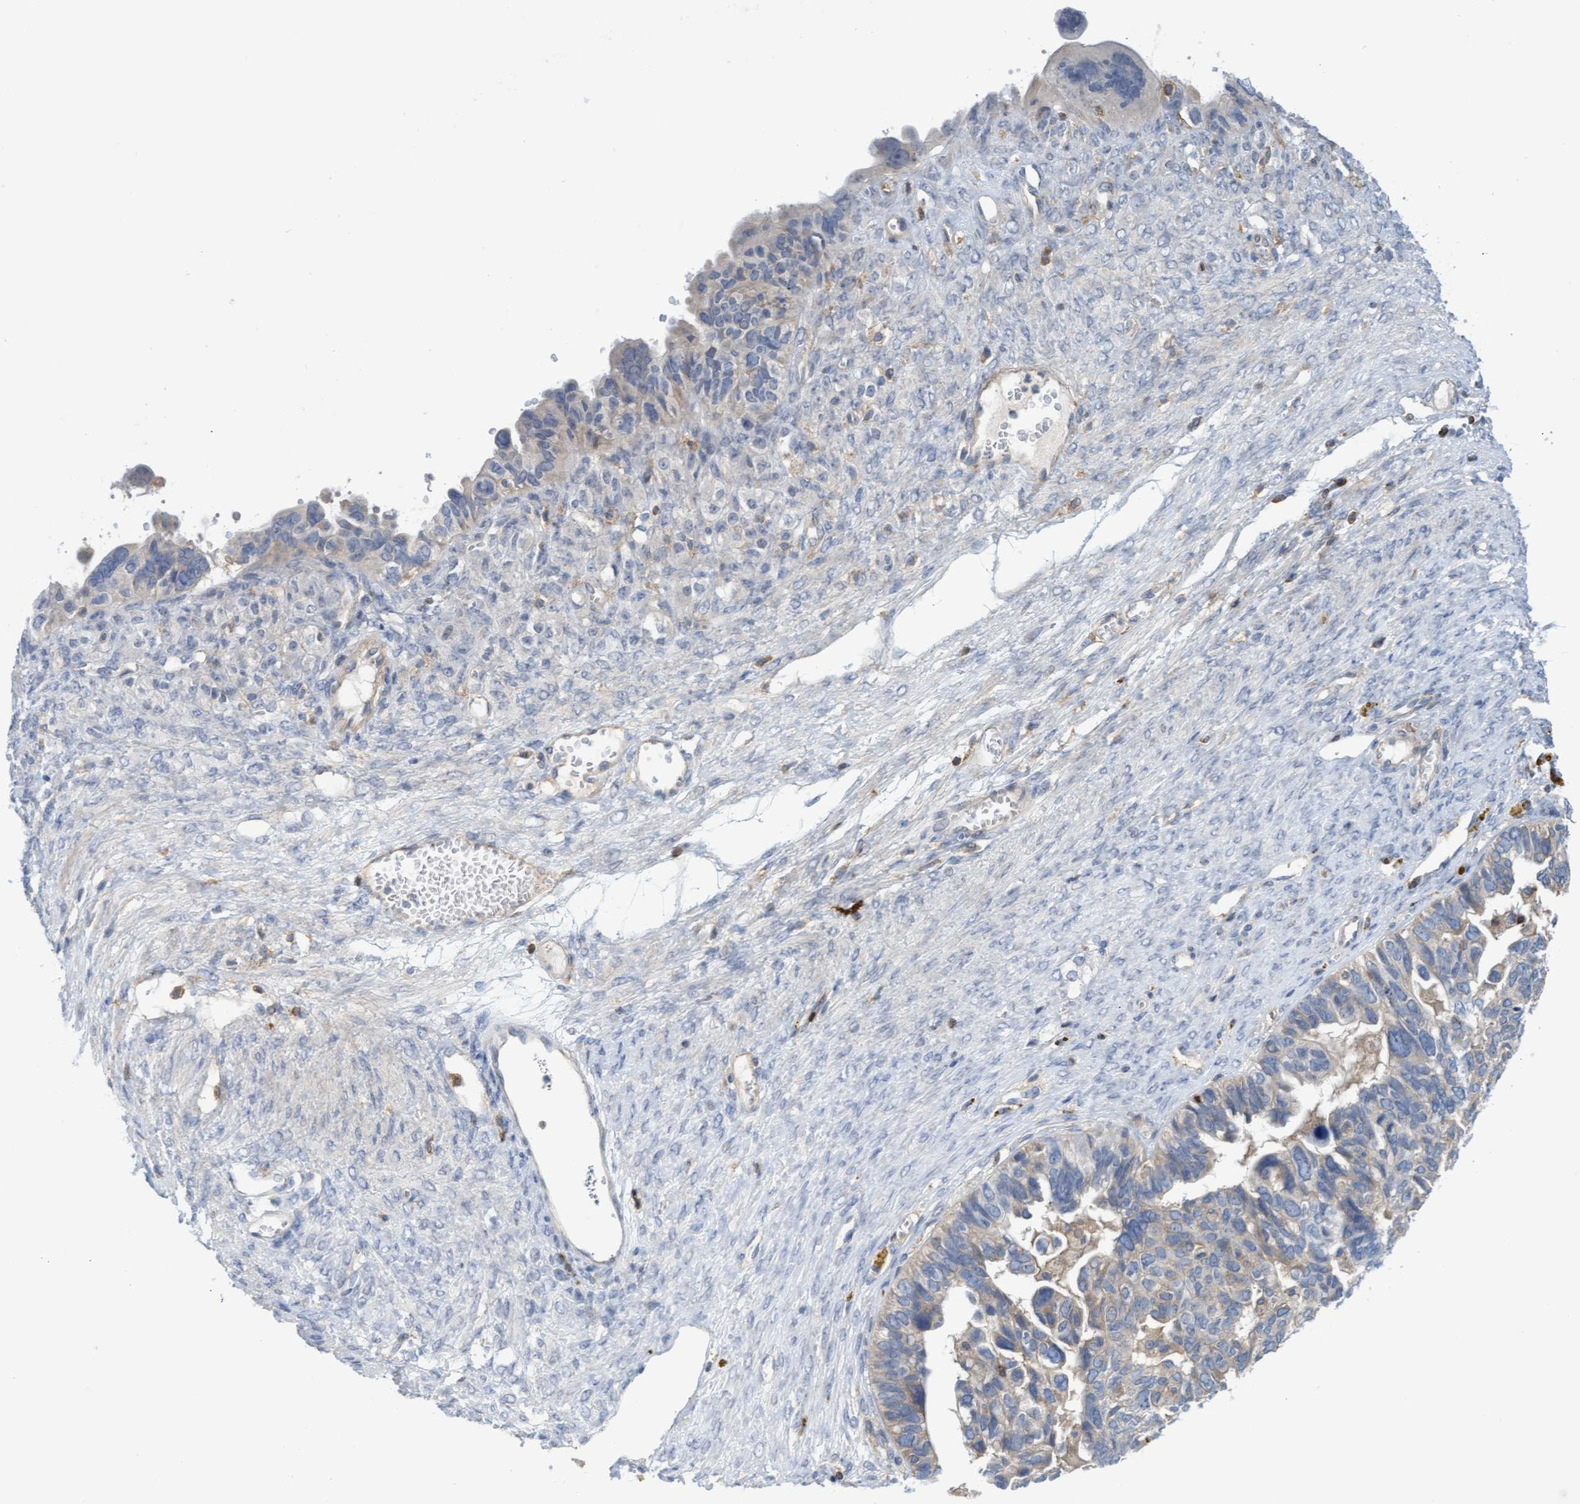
{"staining": {"intensity": "weak", "quantity": "25%-75%", "location": "cytoplasmic/membranous"}, "tissue": "ovarian cancer", "cell_type": "Tumor cells", "image_type": "cancer", "snomed": [{"axis": "morphology", "description": "Cystadenocarcinoma, serous, NOS"}, {"axis": "topography", "description": "Ovary"}], "caption": "Ovarian serous cystadenocarcinoma stained with a protein marker exhibits weak staining in tumor cells.", "gene": "FNBP1", "patient": {"sex": "female", "age": 79}}